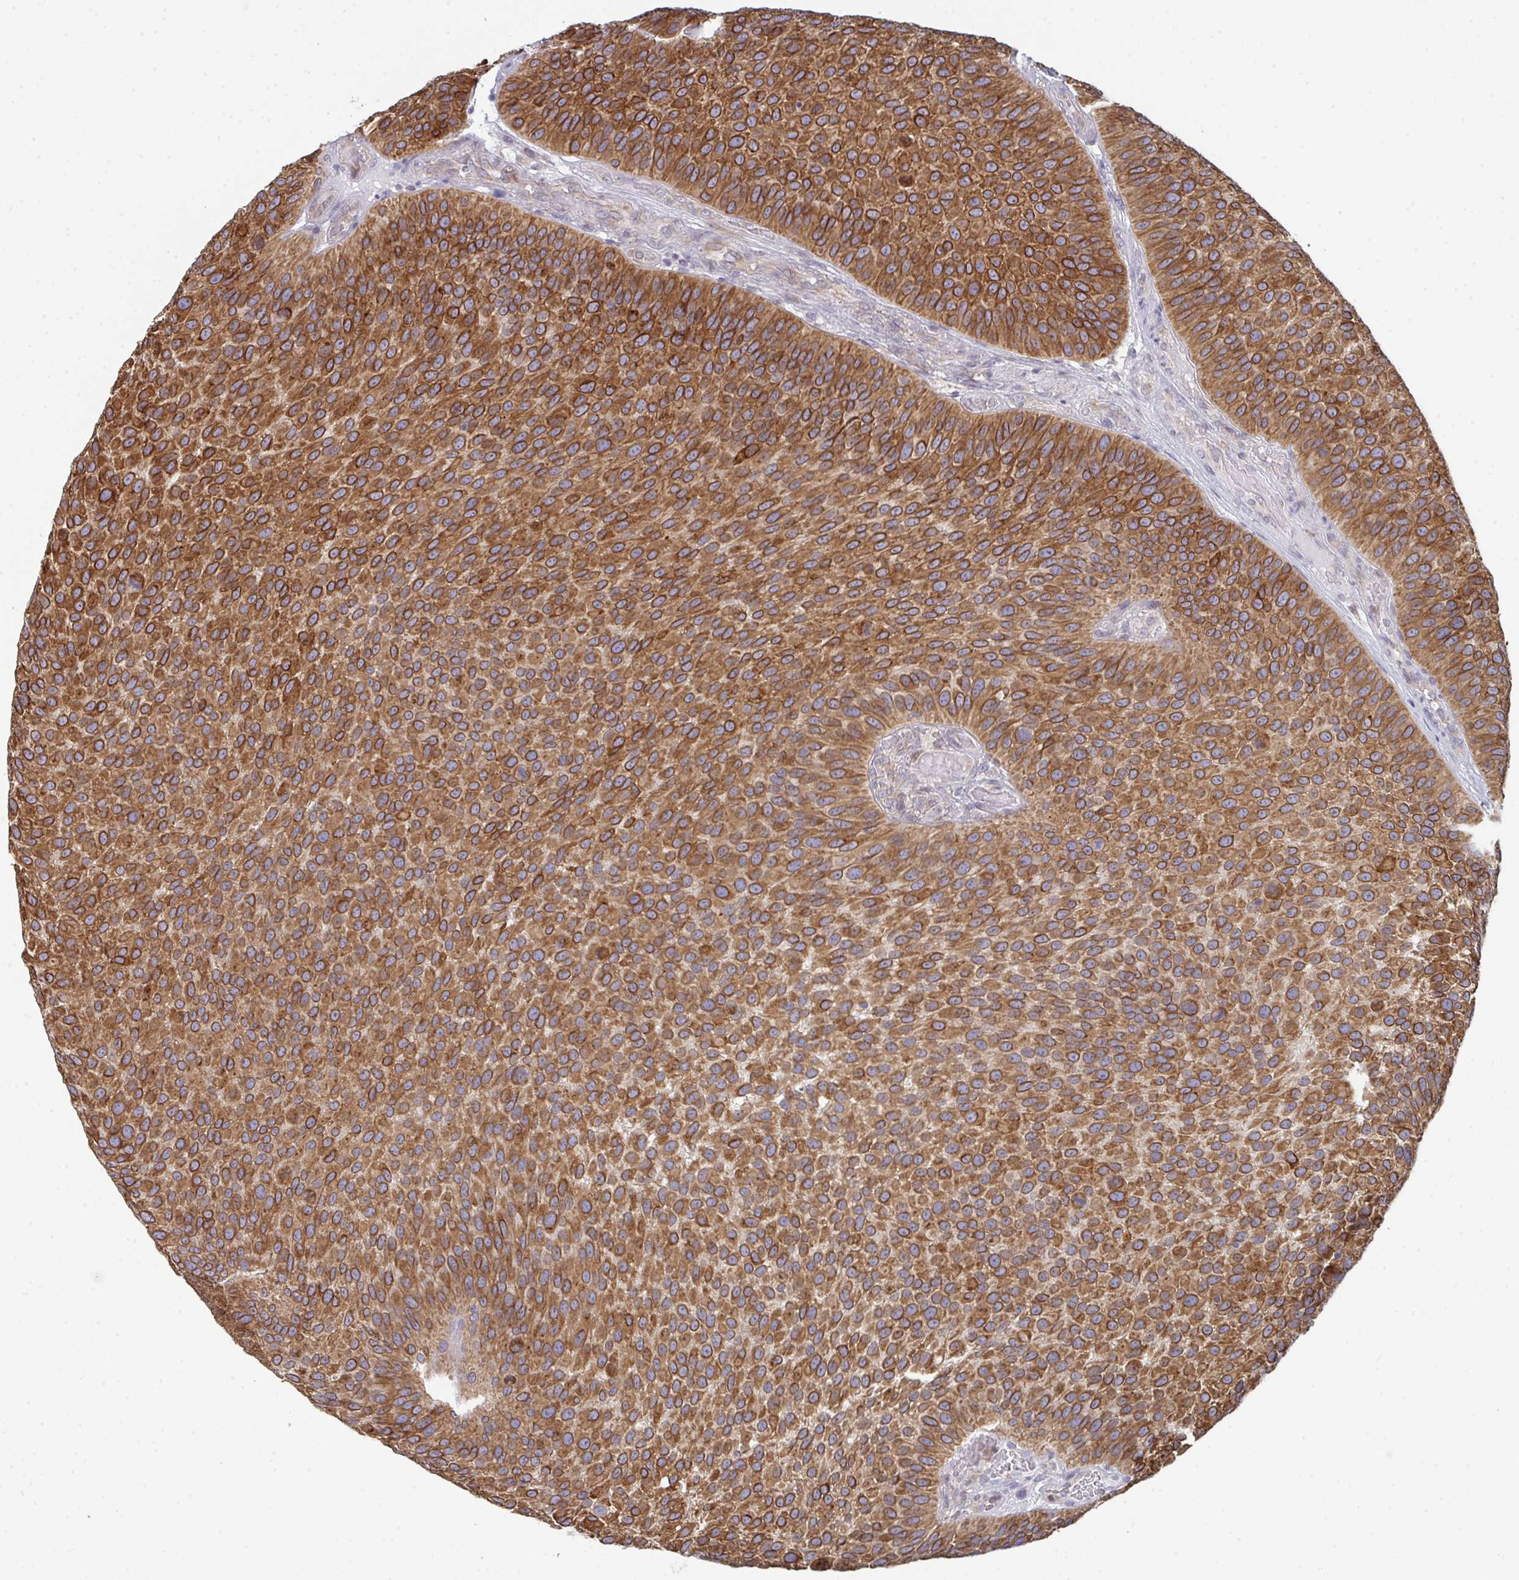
{"staining": {"intensity": "strong", "quantity": ">75%", "location": "cytoplasmic/membranous"}, "tissue": "urothelial cancer", "cell_type": "Tumor cells", "image_type": "cancer", "snomed": [{"axis": "morphology", "description": "Urothelial carcinoma, Low grade"}, {"axis": "topography", "description": "Urinary bladder"}], "caption": "A micrograph of human low-grade urothelial carcinoma stained for a protein displays strong cytoplasmic/membranous brown staining in tumor cells.", "gene": "LYSMD4", "patient": {"sex": "male", "age": 76}}